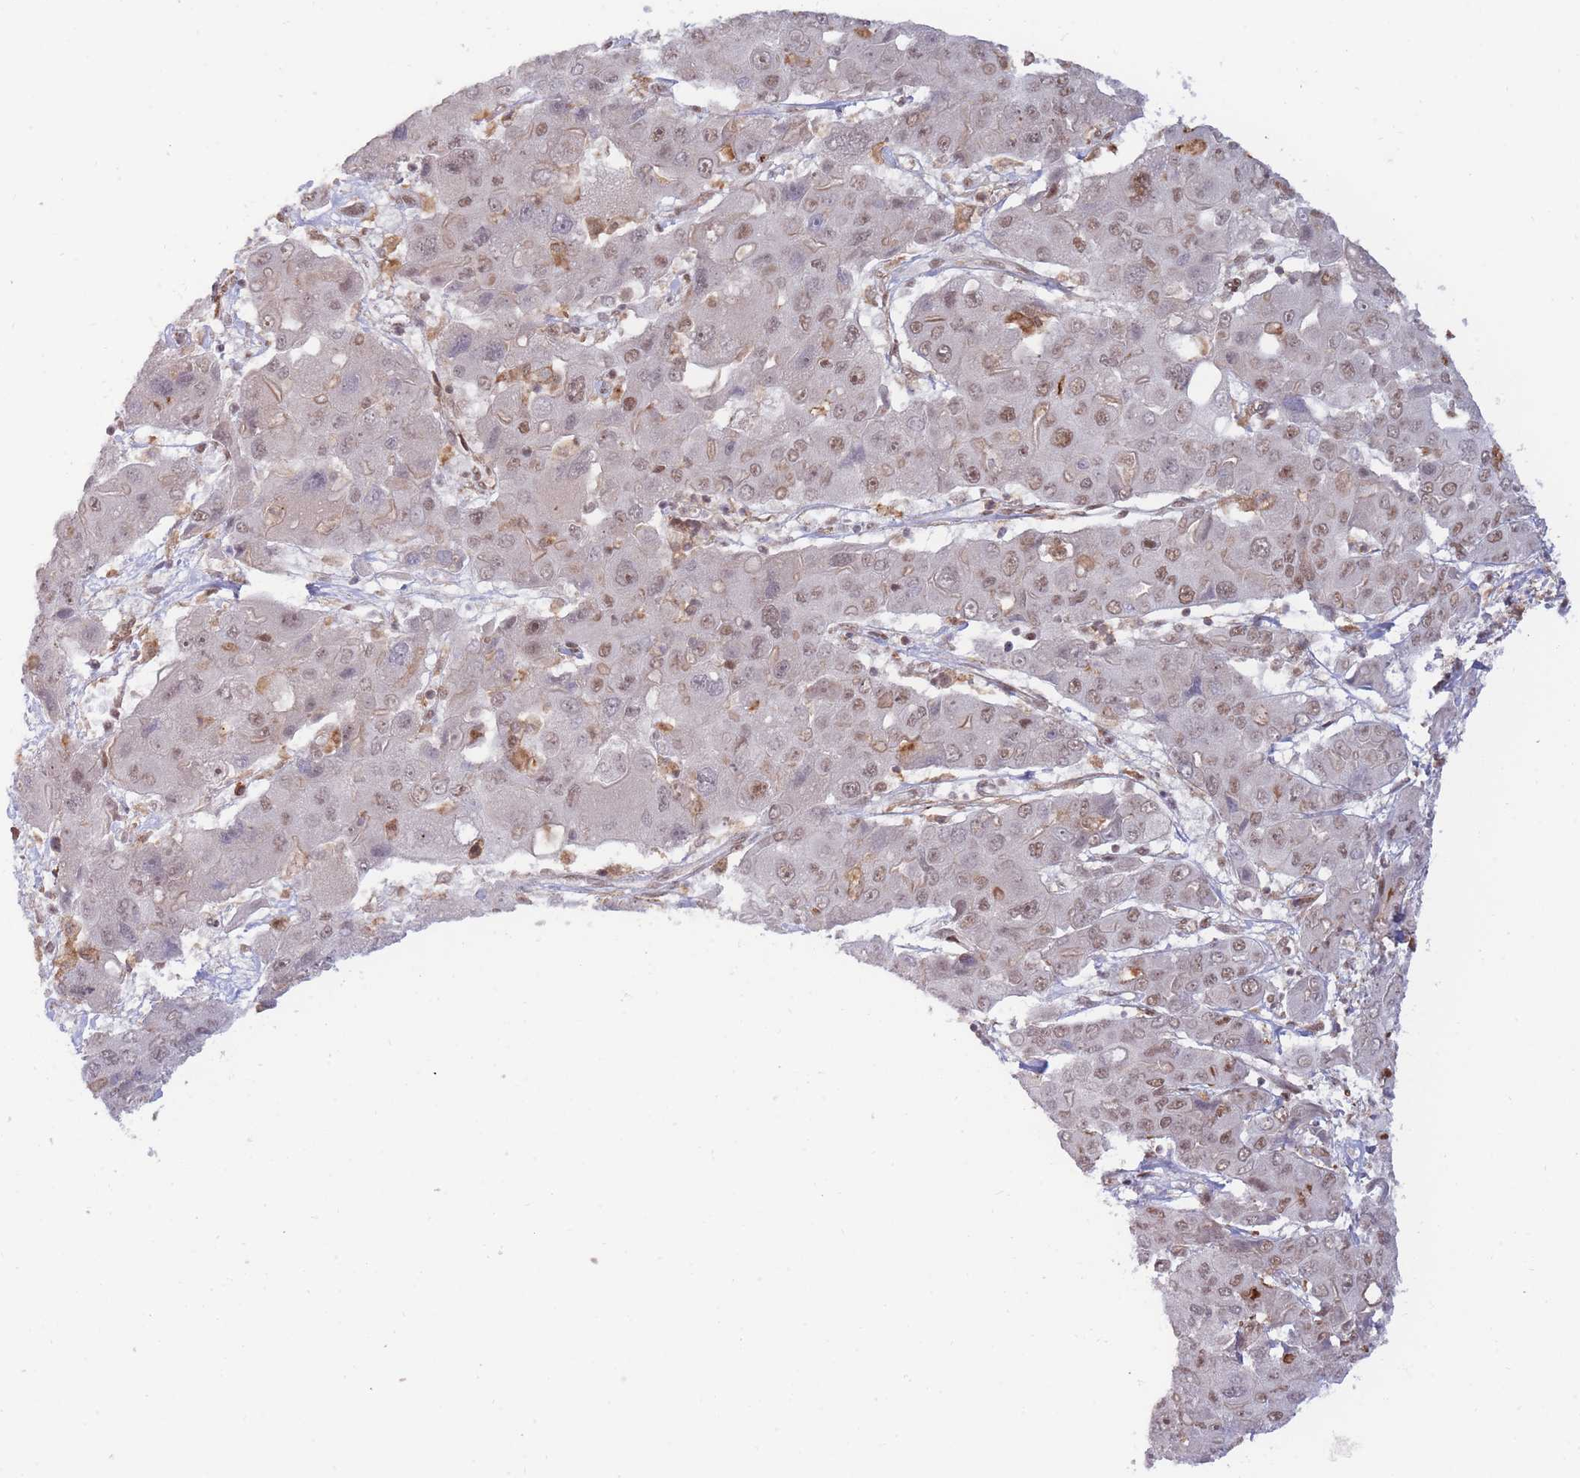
{"staining": {"intensity": "moderate", "quantity": ">75%", "location": "nuclear"}, "tissue": "liver cancer", "cell_type": "Tumor cells", "image_type": "cancer", "snomed": [{"axis": "morphology", "description": "Cholangiocarcinoma"}, {"axis": "topography", "description": "Liver"}], "caption": "Protein staining of liver cholangiocarcinoma tissue displays moderate nuclear staining in about >75% of tumor cells. (Brightfield microscopy of DAB IHC at high magnification).", "gene": "BOD1L1", "patient": {"sex": "male", "age": 67}}